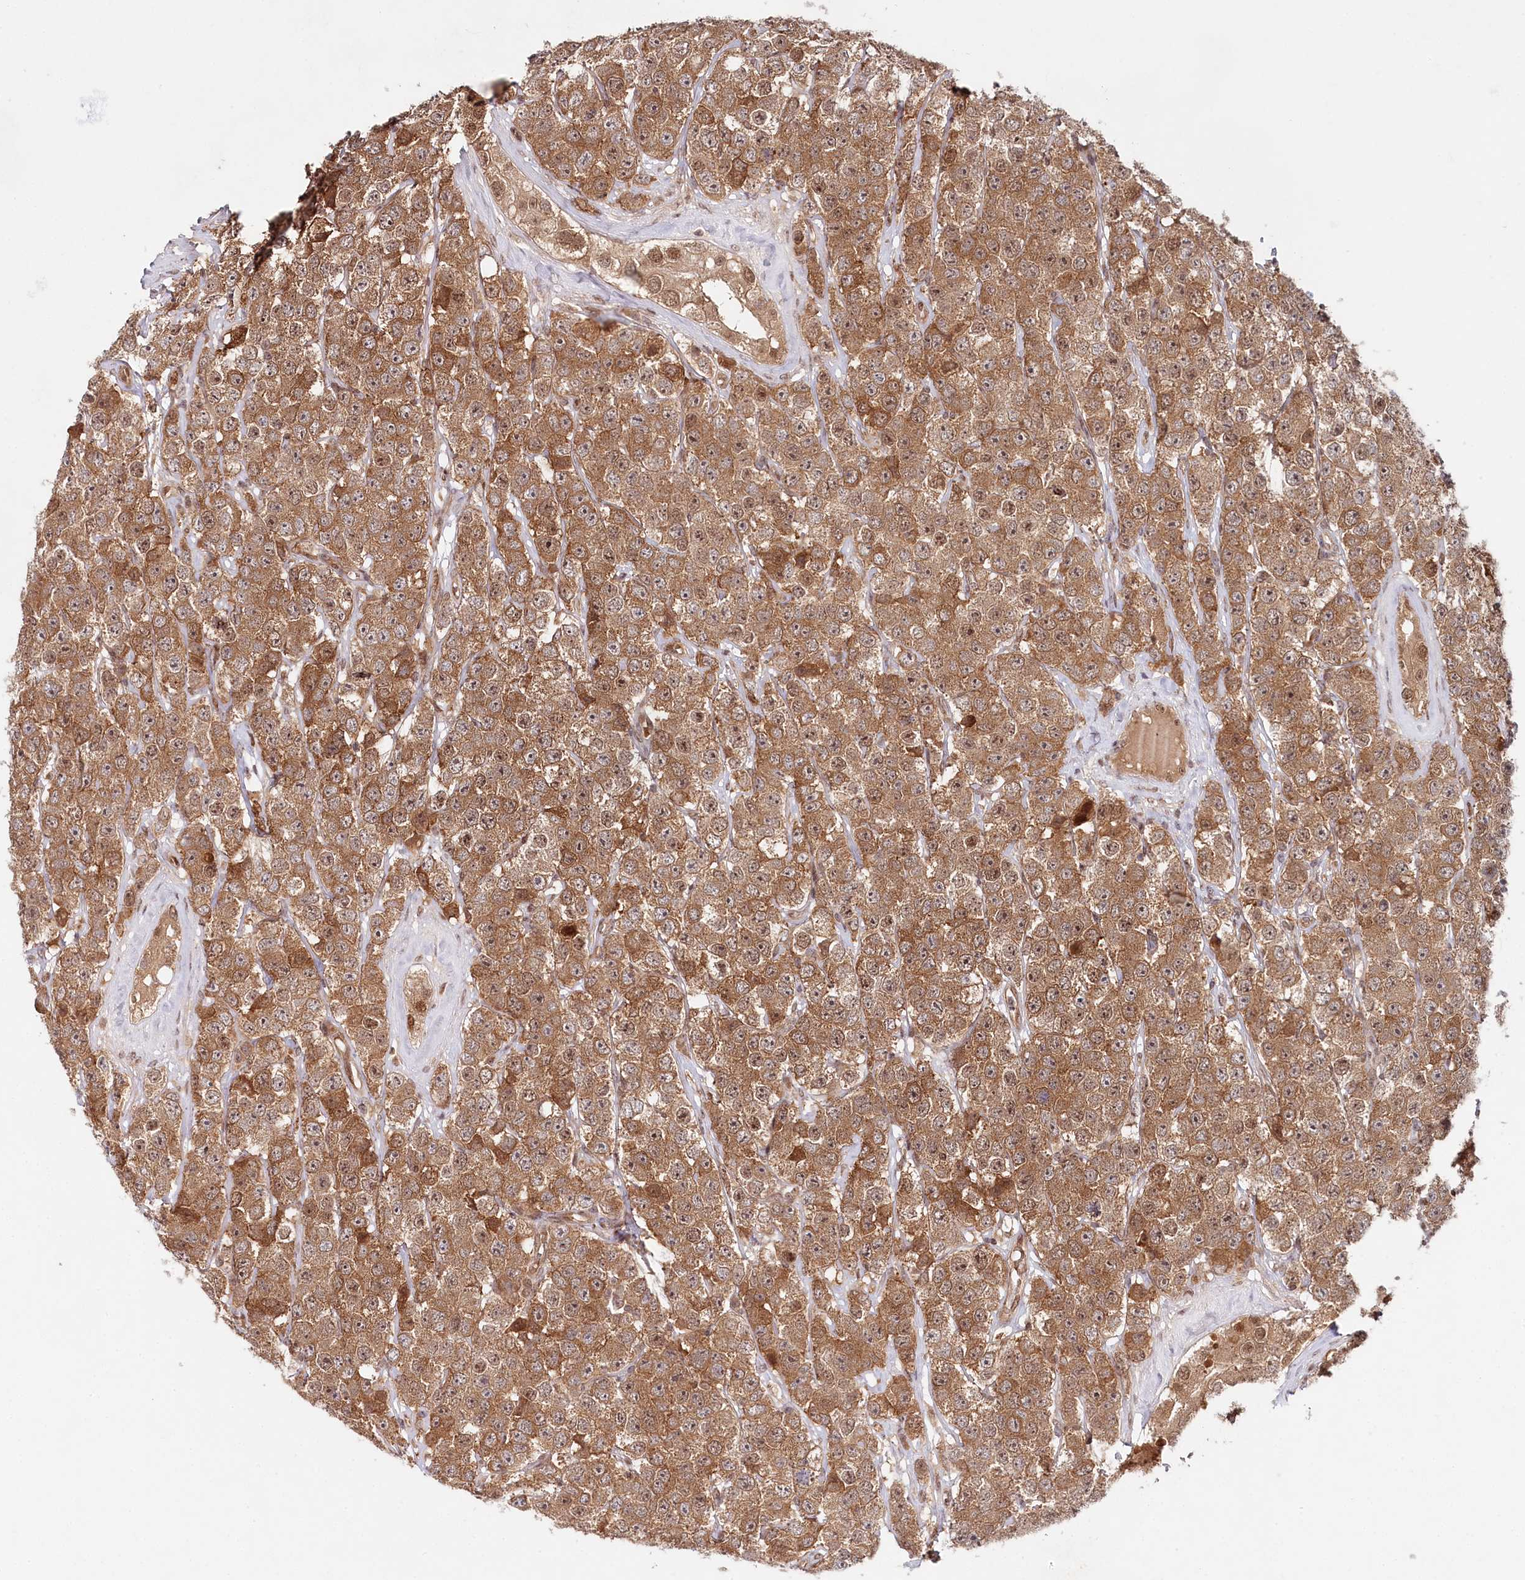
{"staining": {"intensity": "moderate", "quantity": ">75%", "location": "cytoplasmic/membranous"}, "tissue": "testis cancer", "cell_type": "Tumor cells", "image_type": "cancer", "snomed": [{"axis": "morphology", "description": "Seminoma, NOS"}, {"axis": "topography", "description": "Testis"}], "caption": "A brown stain shows moderate cytoplasmic/membranous positivity of a protein in human testis seminoma tumor cells. Using DAB (brown) and hematoxylin (blue) stains, captured at high magnification using brightfield microscopy.", "gene": "CCDC65", "patient": {"sex": "male", "age": 28}}